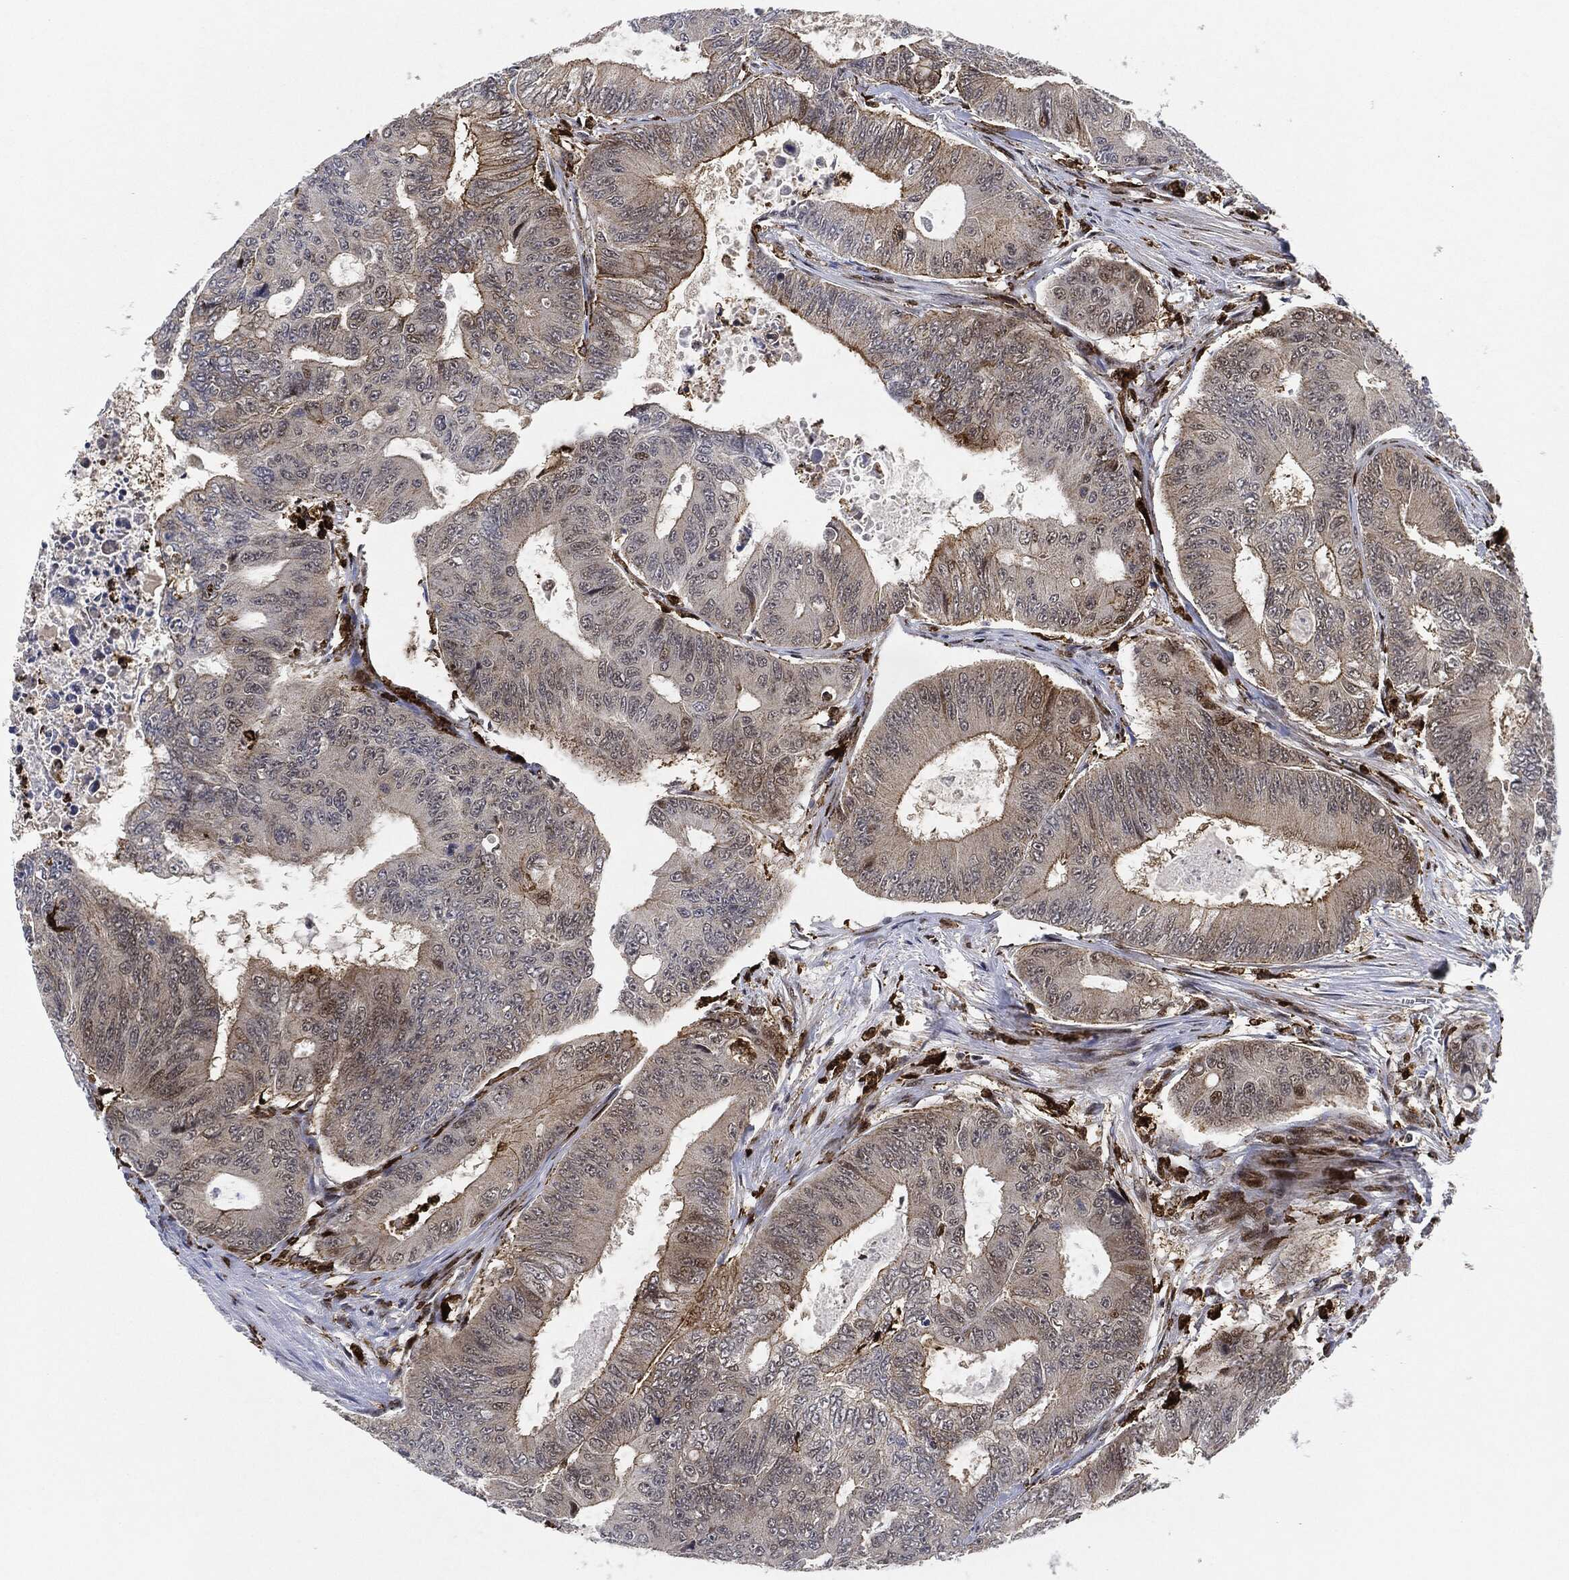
{"staining": {"intensity": "weak", "quantity": "<25%", "location": "nuclear"}, "tissue": "colorectal cancer", "cell_type": "Tumor cells", "image_type": "cancer", "snomed": [{"axis": "morphology", "description": "Adenocarcinoma, NOS"}, {"axis": "topography", "description": "Colon"}], "caption": "The IHC image has no significant positivity in tumor cells of colorectal cancer (adenocarcinoma) tissue.", "gene": "NANOS3", "patient": {"sex": "female", "age": 48}}